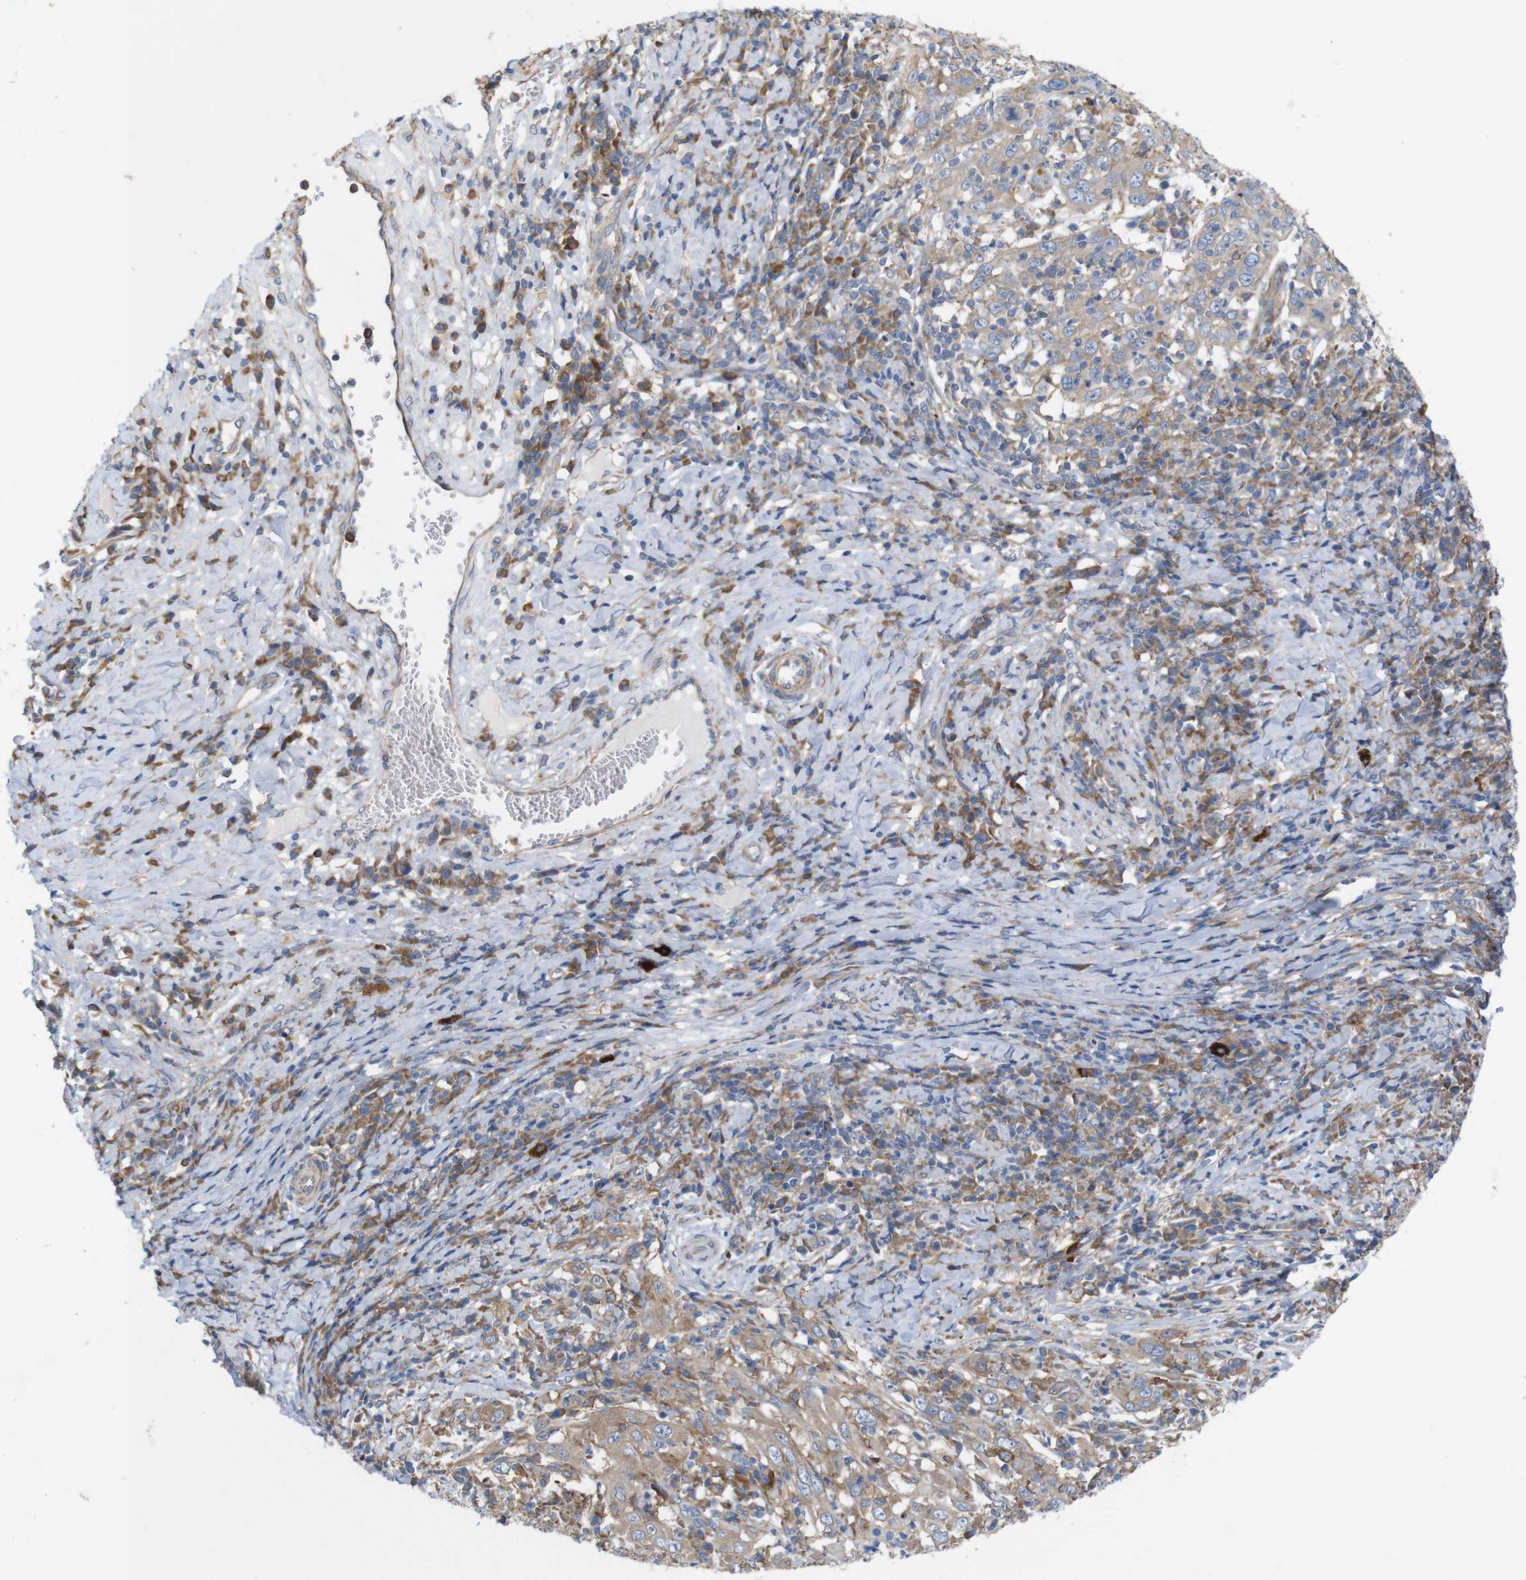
{"staining": {"intensity": "moderate", "quantity": ">75%", "location": "cytoplasmic/membranous"}, "tissue": "cervical cancer", "cell_type": "Tumor cells", "image_type": "cancer", "snomed": [{"axis": "morphology", "description": "Squamous cell carcinoma, NOS"}, {"axis": "topography", "description": "Cervix"}], "caption": "The photomicrograph shows immunohistochemical staining of squamous cell carcinoma (cervical). There is moderate cytoplasmic/membranous staining is appreciated in approximately >75% of tumor cells. Immunohistochemistry stains the protein of interest in brown and the nuclei are stained blue.", "gene": "SIGLEC8", "patient": {"sex": "female", "age": 46}}